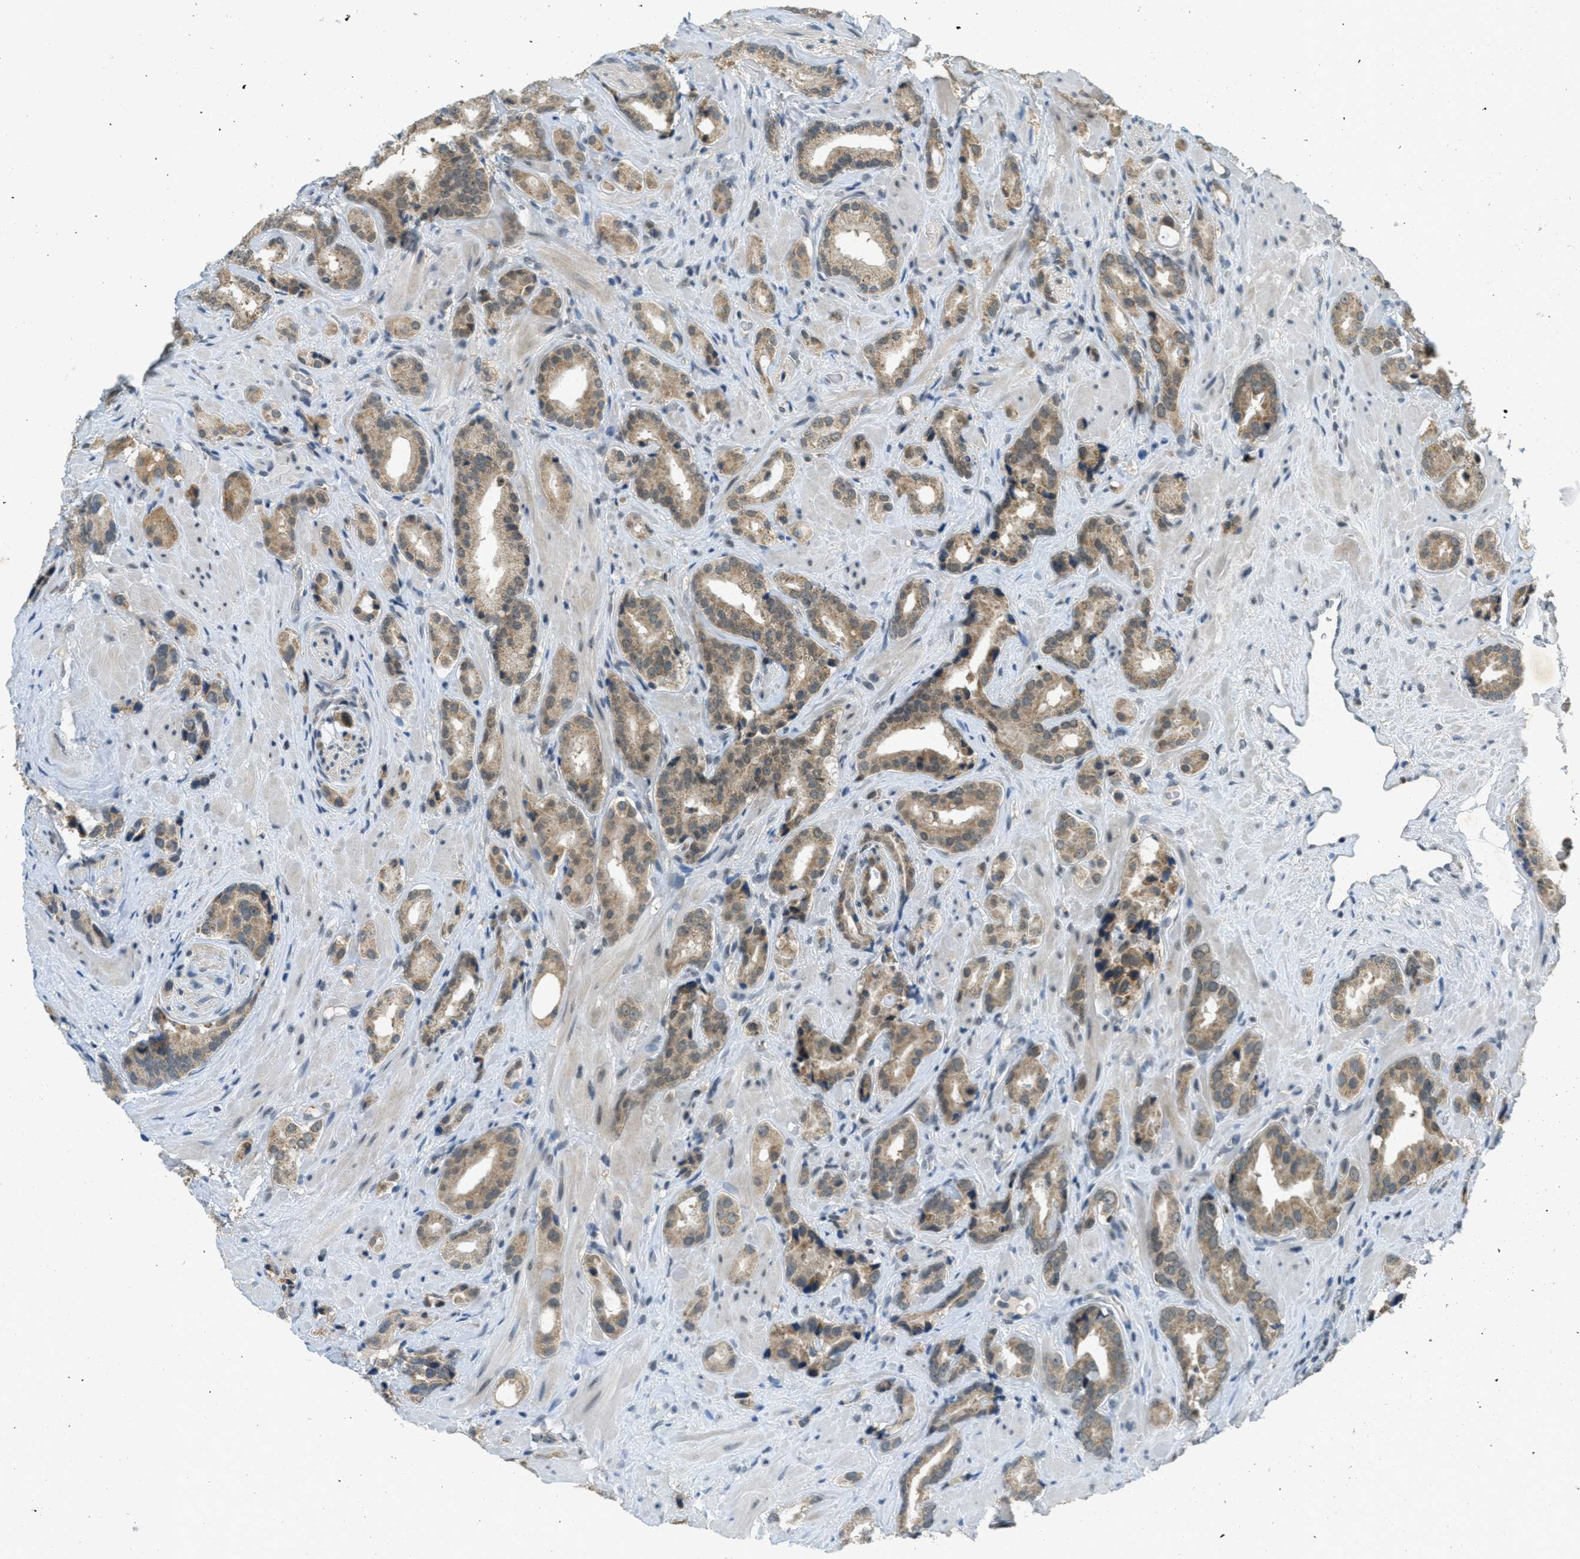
{"staining": {"intensity": "weak", "quantity": ">75%", "location": "cytoplasmic/membranous"}, "tissue": "prostate cancer", "cell_type": "Tumor cells", "image_type": "cancer", "snomed": [{"axis": "morphology", "description": "Adenocarcinoma, High grade"}, {"axis": "topography", "description": "Prostate"}], "caption": "Weak cytoplasmic/membranous staining for a protein is seen in approximately >75% of tumor cells of prostate high-grade adenocarcinoma using IHC.", "gene": "TCF20", "patient": {"sex": "male", "age": 64}}